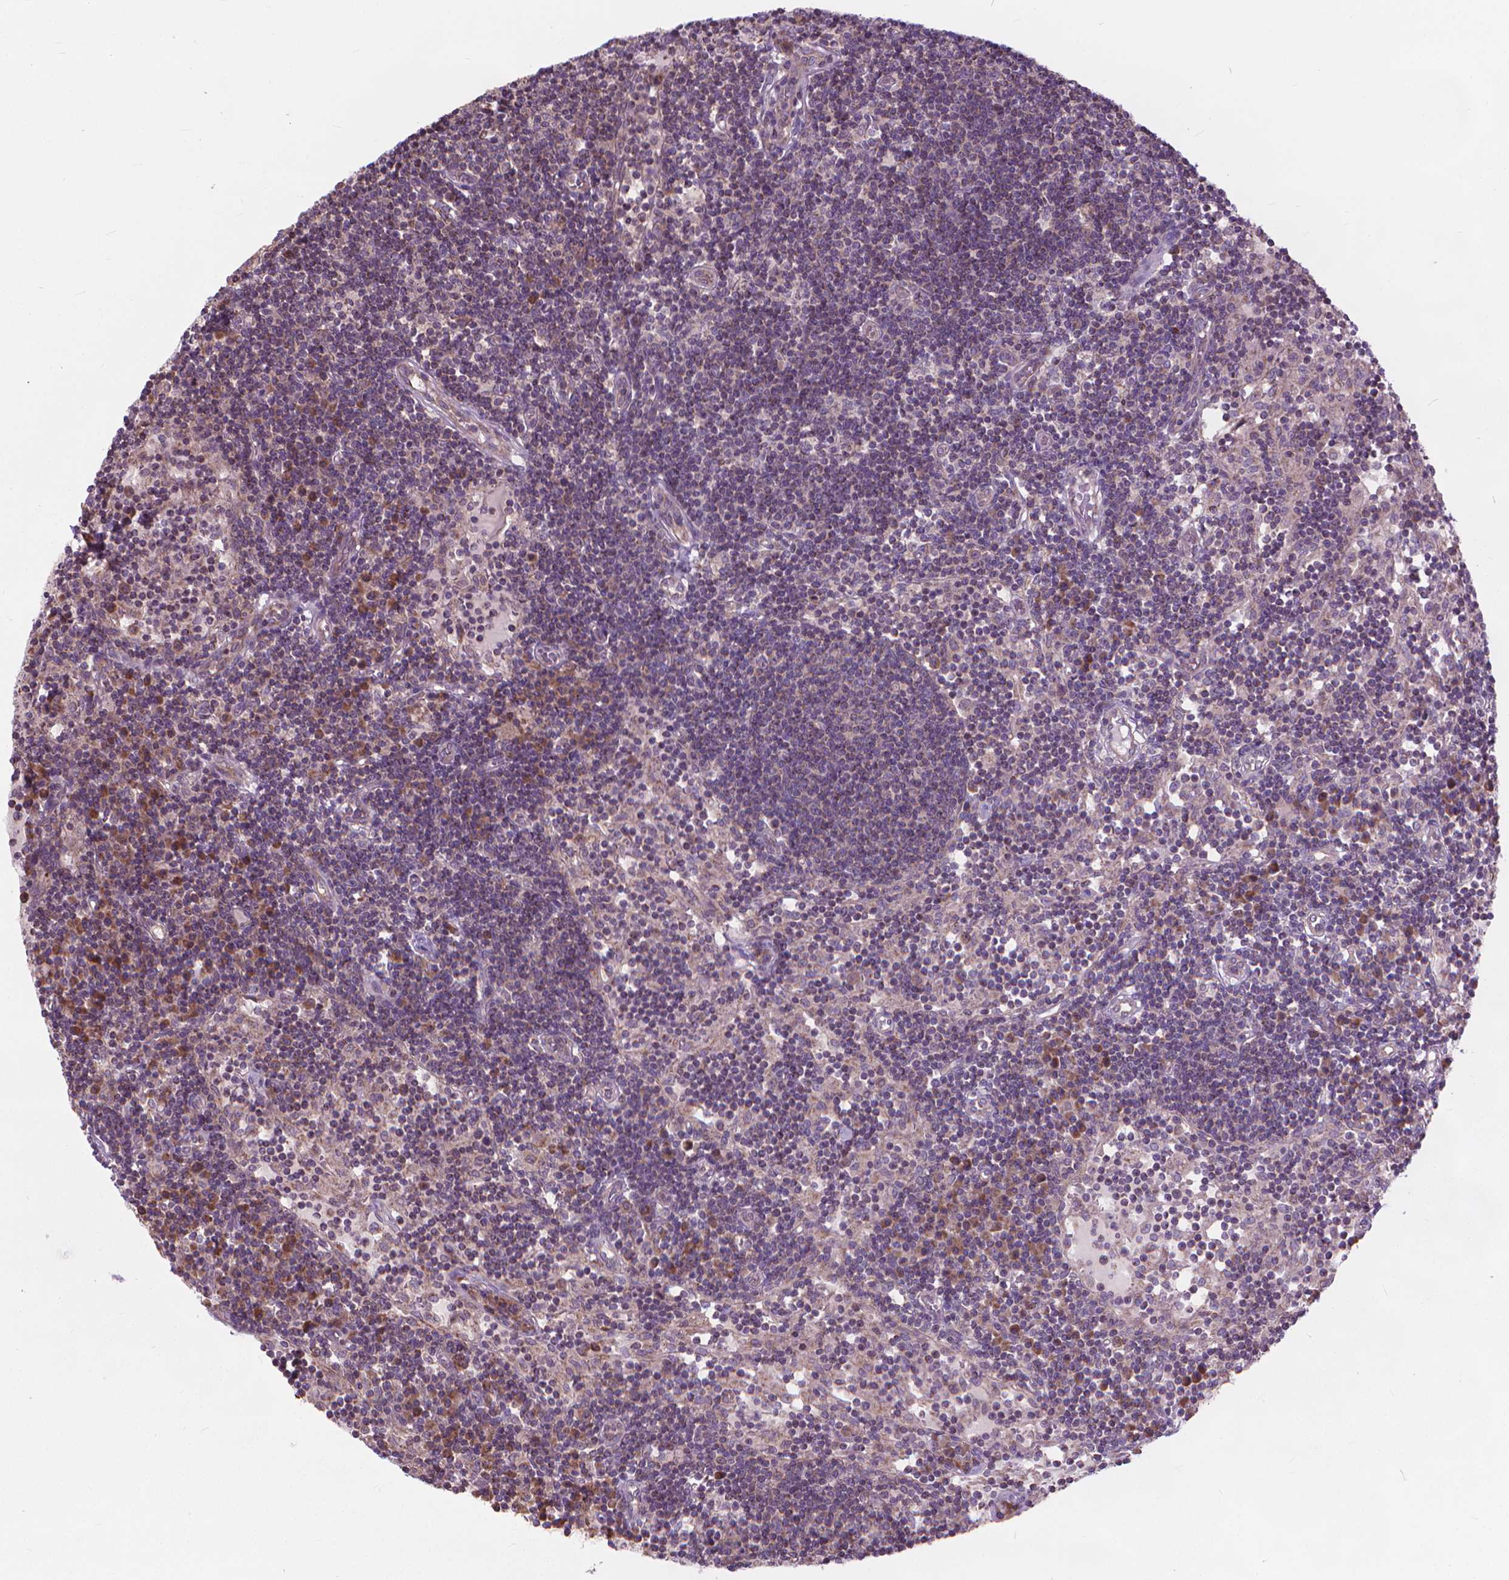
{"staining": {"intensity": "moderate", "quantity": ">75%", "location": "cytoplasmic/membranous"}, "tissue": "lymph node", "cell_type": "Germinal center cells", "image_type": "normal", "snomed": [{"axis": "morphology", "description": "Normal tissue, NOS"}, {"axis": "topography", "description": "Lymph node"}], "caption": "This is a photomicrograph of immunohistochemistry staining of benign lymph node, which shows moderate expression in the cytoplasmic/membranous of germinal center cells.", "gene": "NUDT1", "patient": {"sex": "female", "age": 72}}